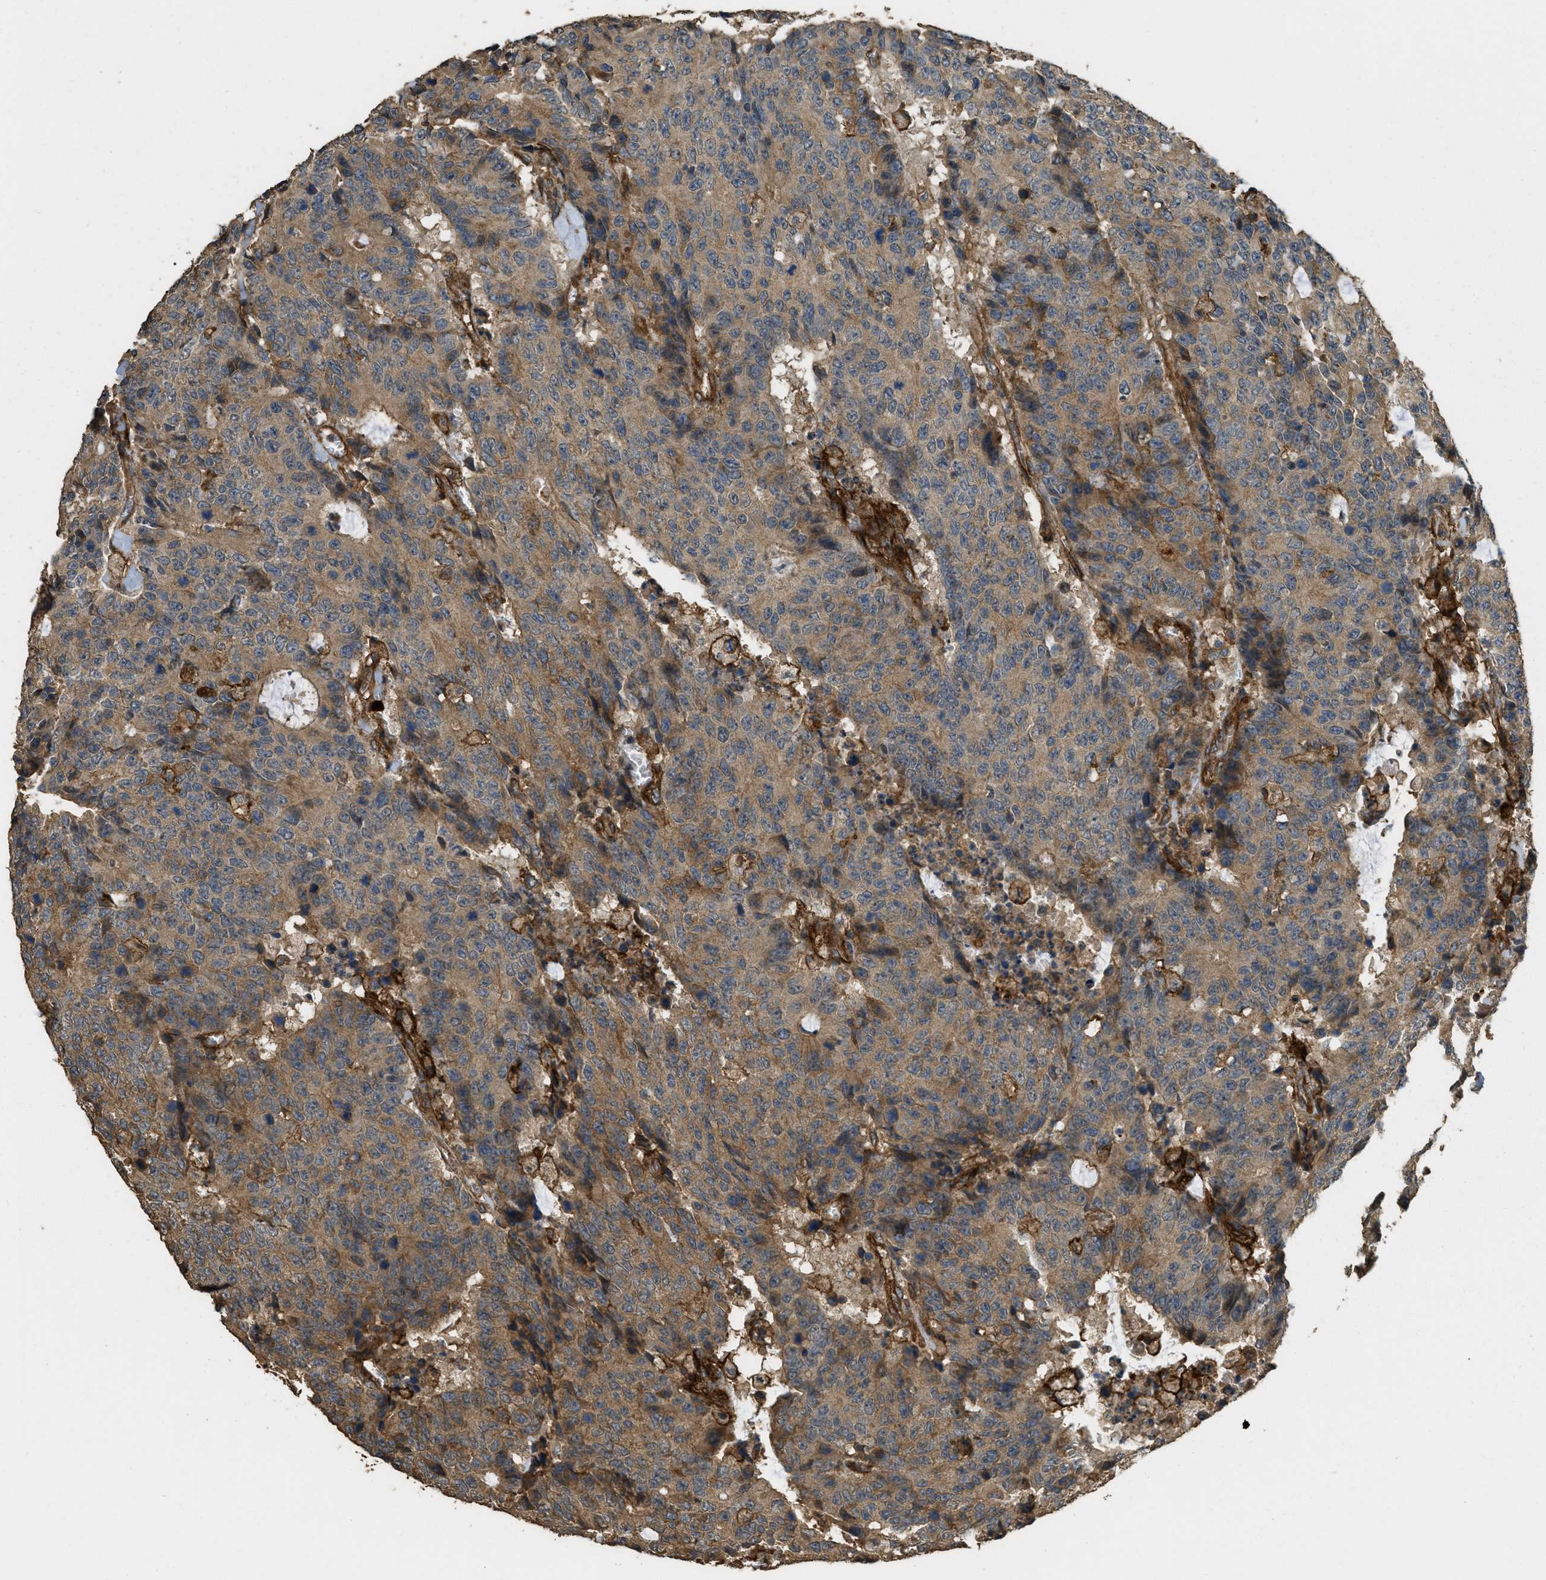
{"staining": {"intensity": "moderate", "quantity": ">75%", "location": "cytoplasmic/membranous"}, "tissue": "colorectal cancer", "cell_type": "Tumor cells", "image_type": "cancer", "snomed": [{"axis": "morphology", "description": "Adenocarcinoma, NOS"}, {"axis": "topography", "description": "Colon"}], "caption": "Protein analysis of colorectal adenocarcinoma tissue exhibits moderate cytoplasmic/membranous positivity in about >75% of tumor cells. (DAB IHC, brown staining for protein, blue staining for nuclei).", "gene": "CD276", "patient": {"sex": "female", "age": 86}}